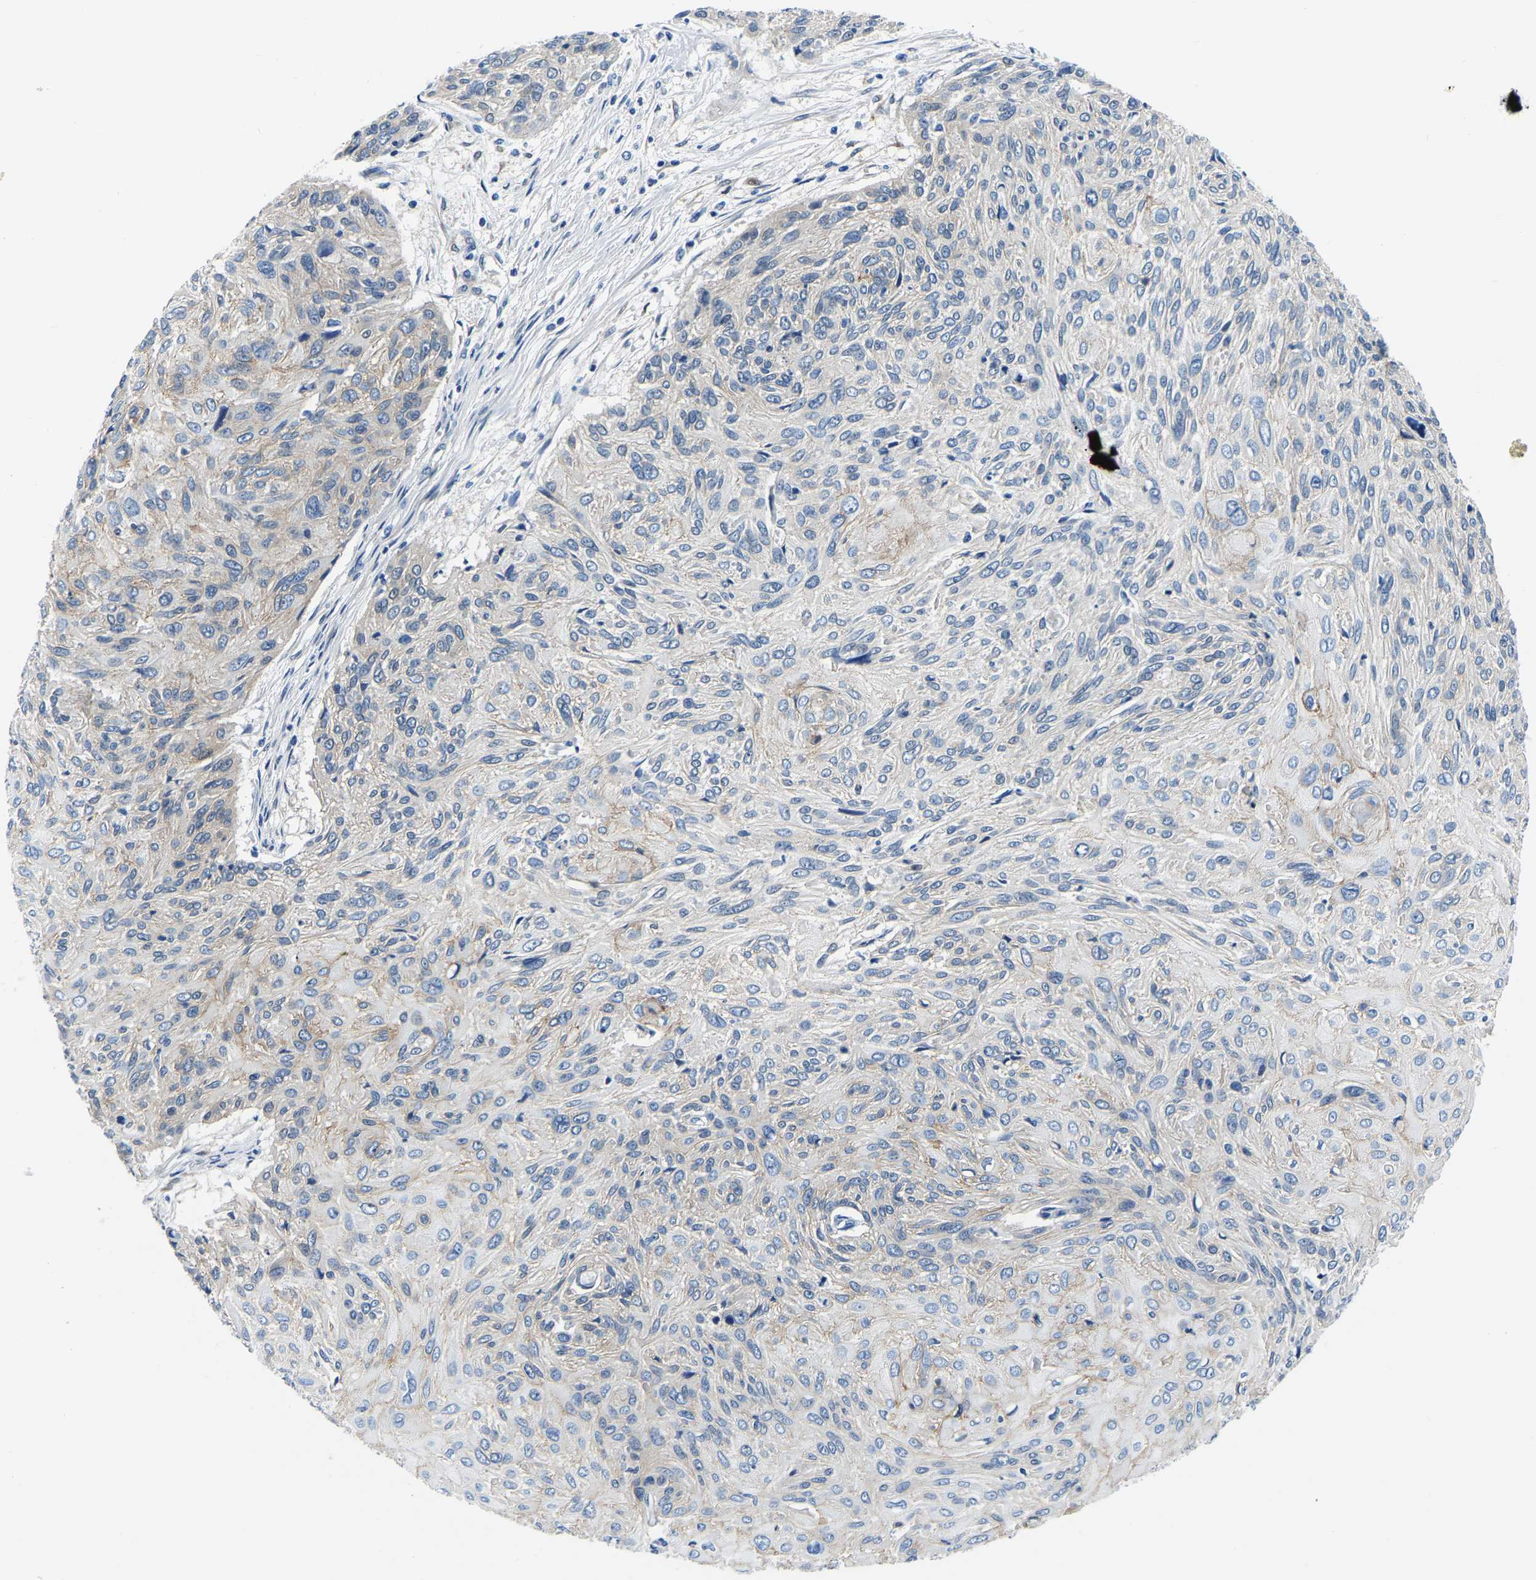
{"staining": {"intensity": "negative", "quantity": "none", "location": "none"}, "tissue": "cervical cancer", "cell_type": "Tumor cells", "image_type": "cancer", "snomed": [{"axis": "morphology", "description": "Squamous cell carcinoma, NOS"}, {"axis": "topography", "description": "Cervix"}], "caption": "IHC of cervical squamous cell carcinoma shows no staining in tumor cells. (DAB (3,3'-diaminobenzidine) IHC, high magnification).", "gene": "S100A13", "patient": {"sex": "female", "age": 51}}